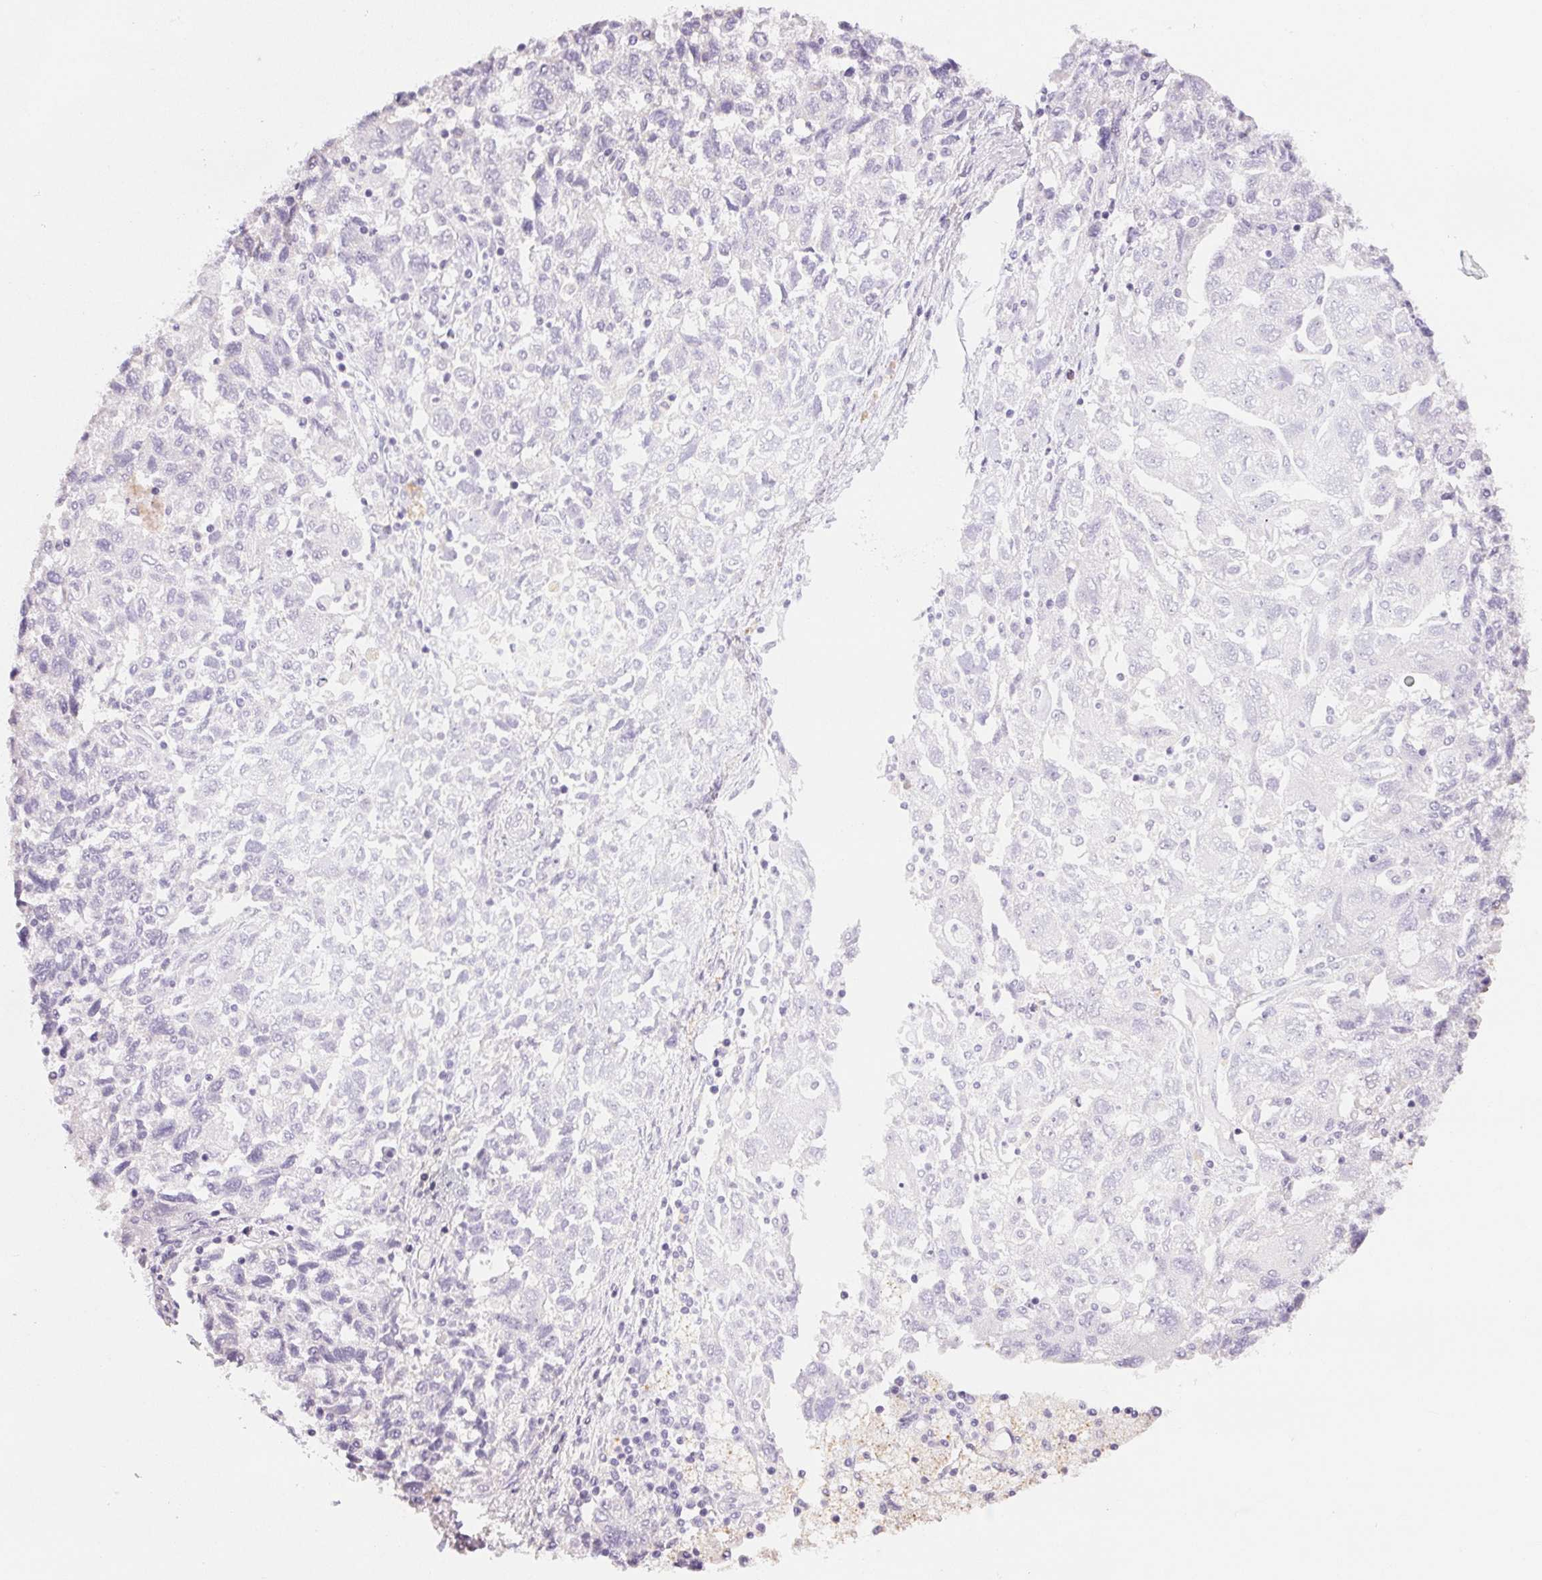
{"staining": {"intensity": "negative", "quantity": "none", "location": "none"}, "tissue": "ovarian cancer", "cell_type": "Tumor cells", "image_type": "cancer", "snomed": [{"axis": "morphology", "description": "Carcinoma, NOS"}, {"axis": "morphology", "description": "Cystadenocarcinoma, serous, NOS"}, {"axis": "topography", "description": "Ovary"}], "caption": "Tumor cells are negative for brown protein staining in ovarian serous cystadenocarcinoma.", "gene": "ACP3", "patient": {"sex": "female", "age": 69}}